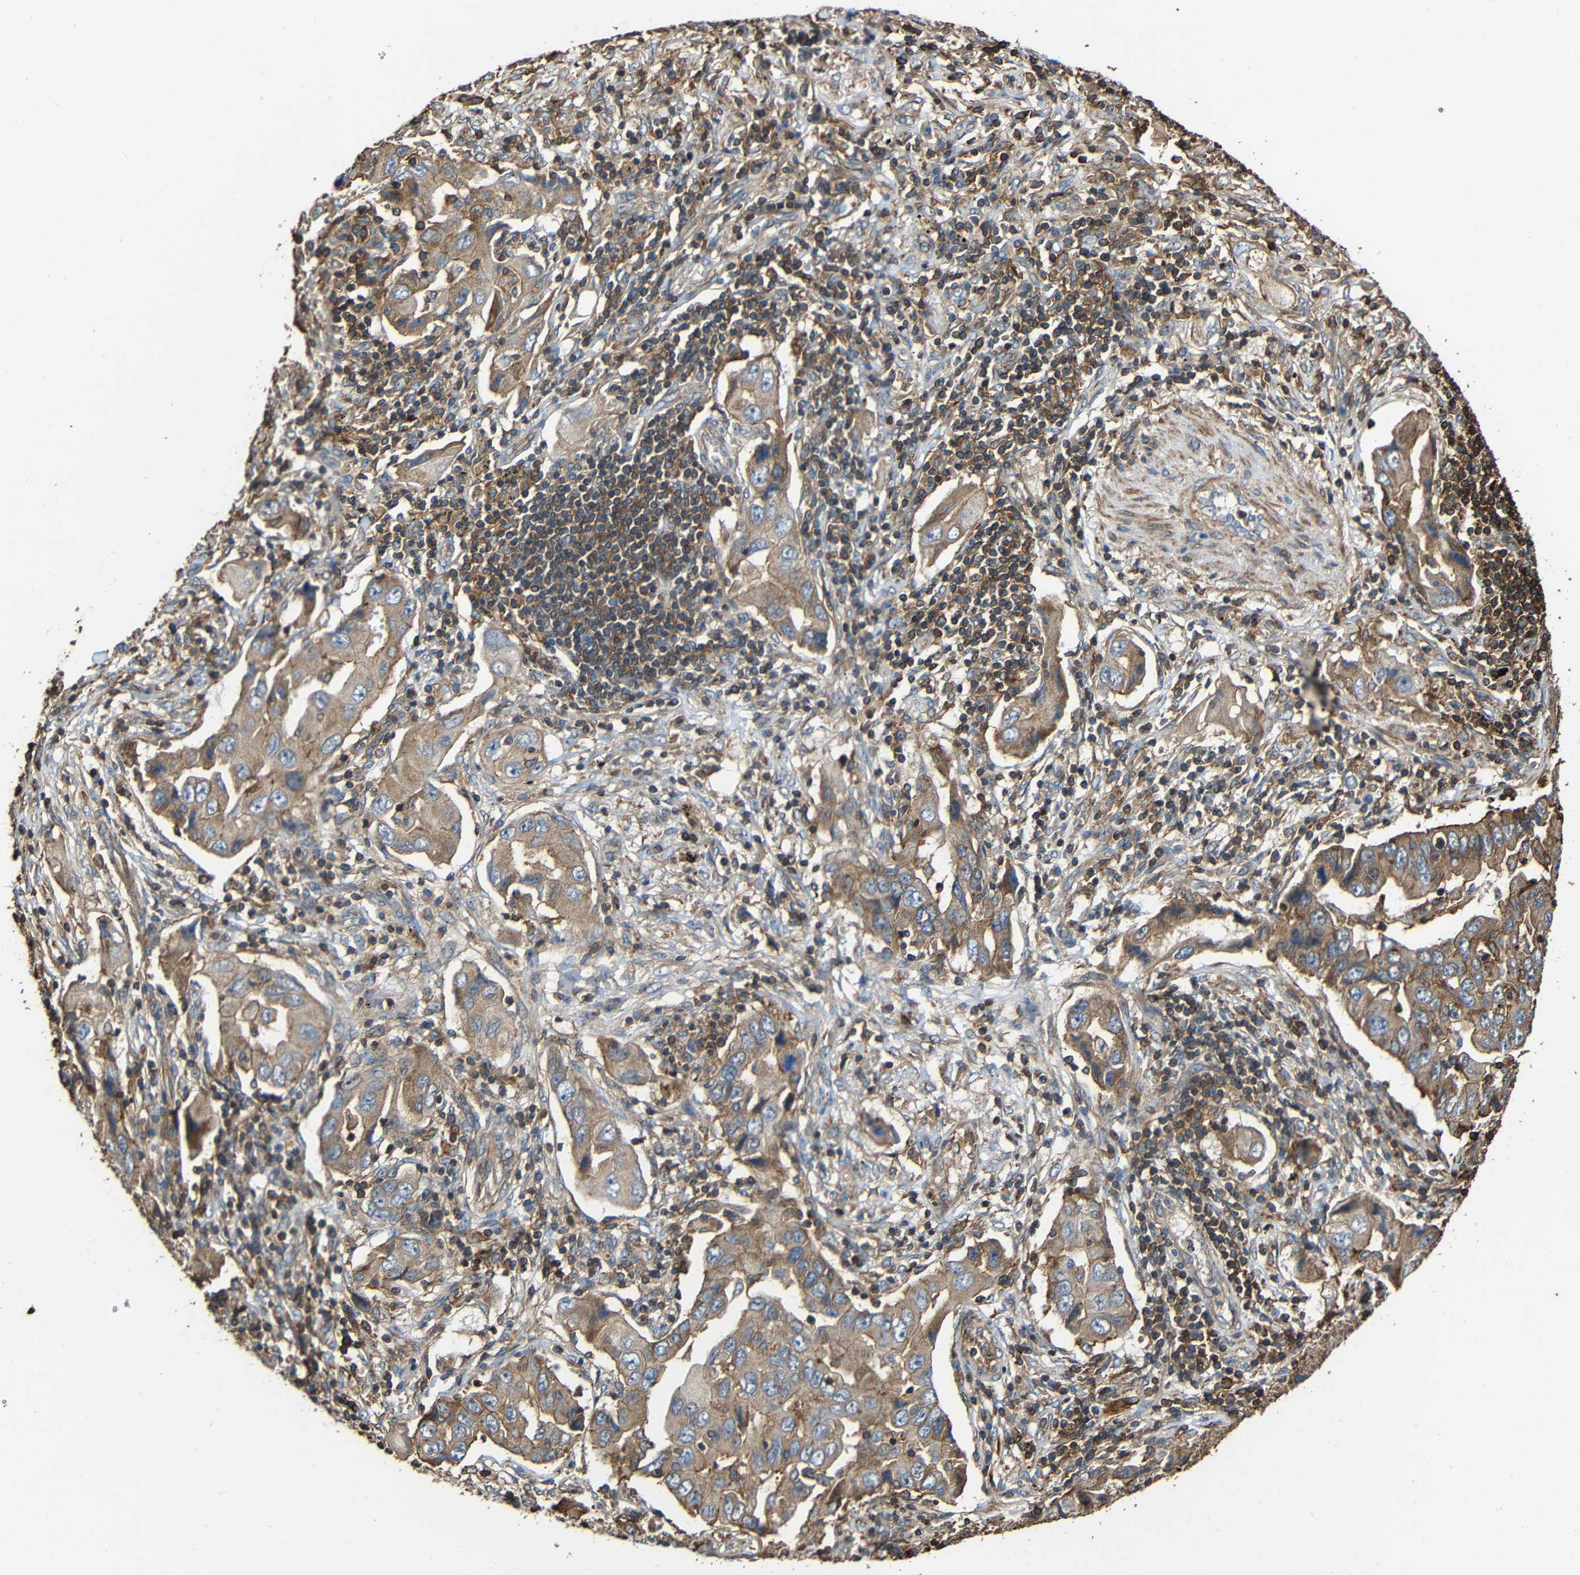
{"staining": {"intensity": "moderate", "quantity": ">75%", "location": "cytoplasmic/membranous"}, "tissue": "lung cancer", "cell_type": "Tumor cells", "image_type": "cancer", "snomed": [{"axis": "morphology", "description": "Adenocarcinoma, NOS"}, {"axis": "topography", "description": "Lung"}], "caption": "Human lung cancer (adenocarcinoma) stained with a brown dye exhibits moderate cytoplasmic/membranous positive expression in about >75% of tumor cells.", "gene": "RHOT2", "patient": {"sex": "female", "age": 65}}